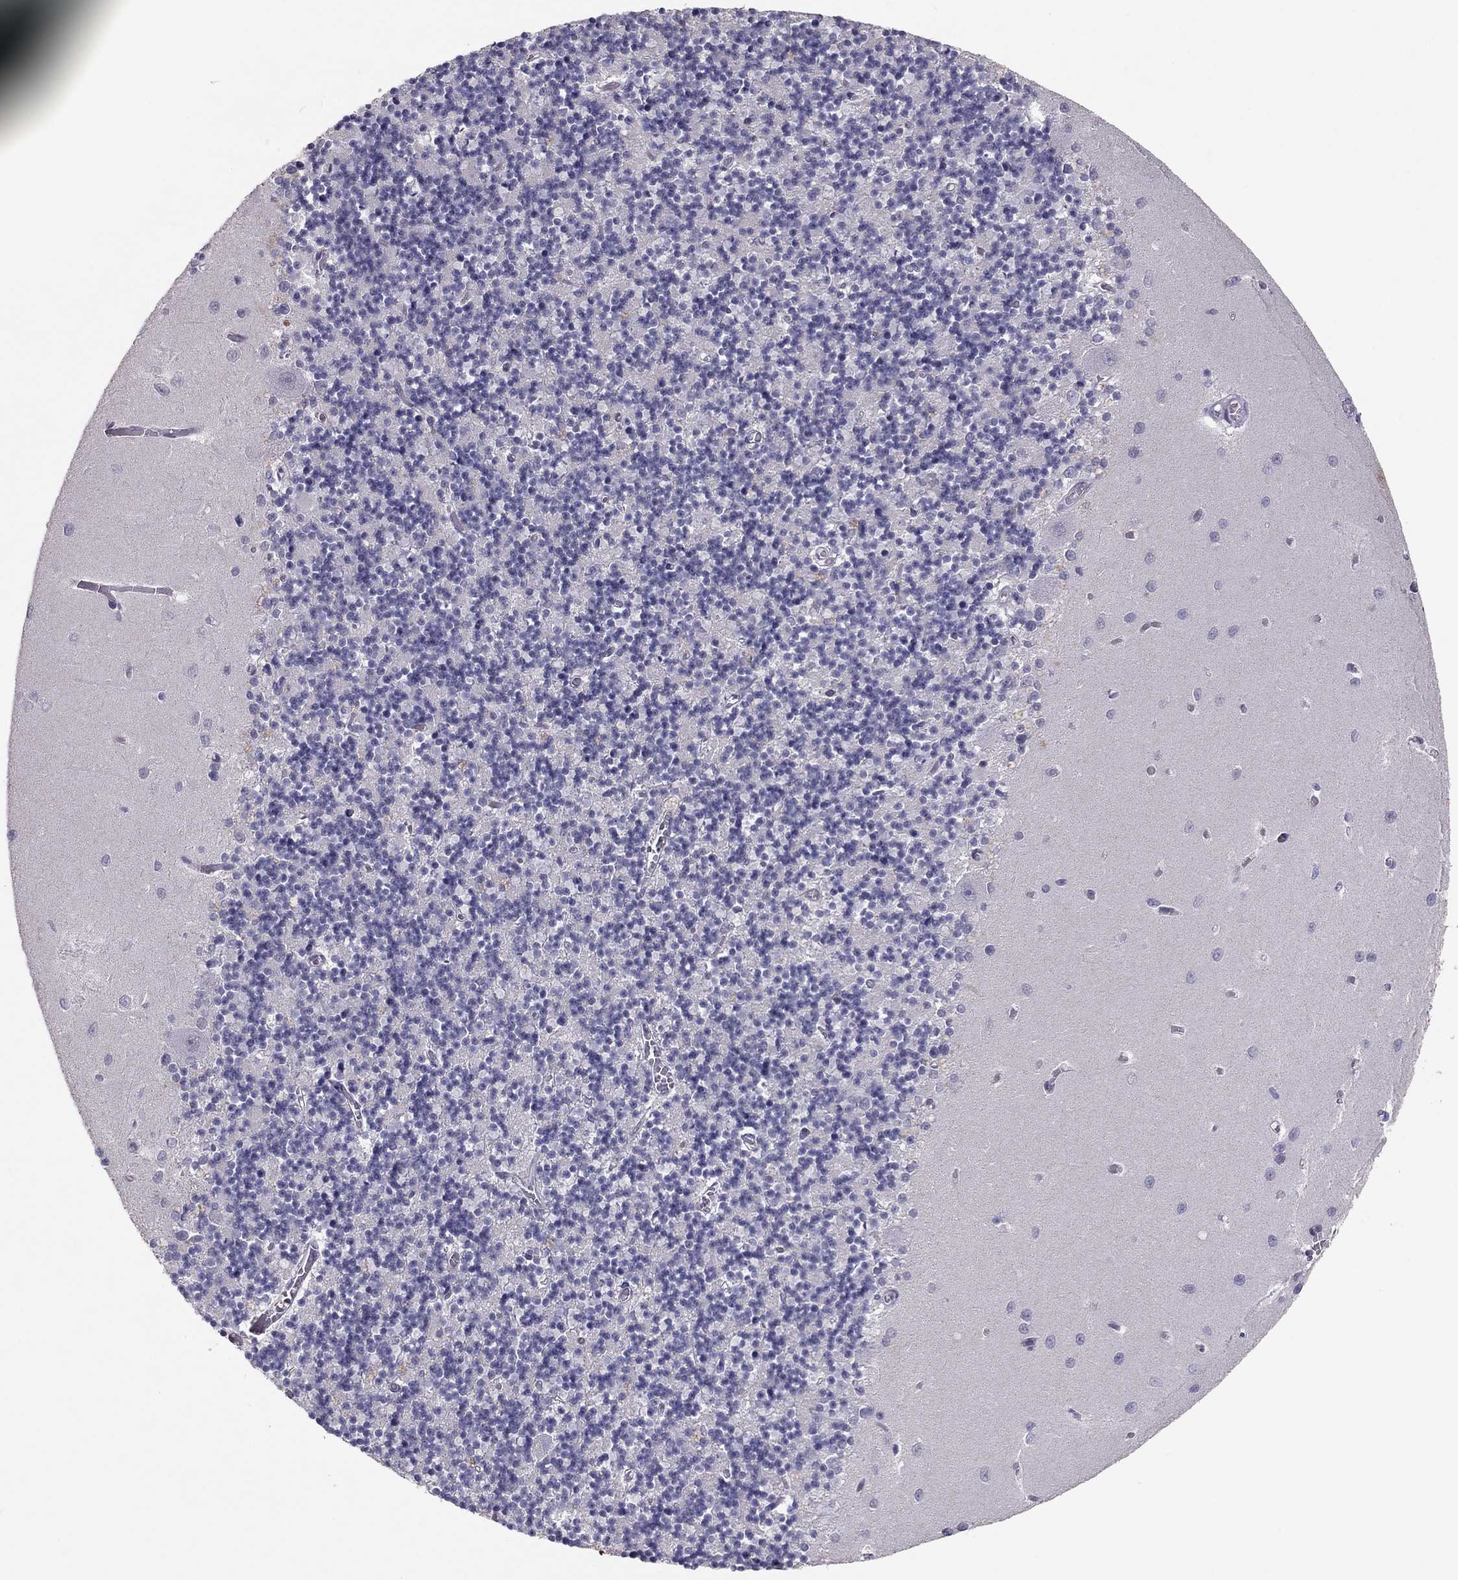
{"staining": {"intensity": "negative", "quantity": "none", "location": "none"}, "tissue": "cerebellum", "cell_type": "Cells in granular layer", "image_type": "normal", "snomed": [{"axis": "morphology", "description": "Normal tissue, NOS"}, {"axis": "topography", "description": "Cerebellum"}], "caption": "This is an immunohistochemistry image of normal human cerebellum. There is no staining in cells in granular layer.", "gene": "ADORA2A", "patient": {"sex": "female", "age": 64}}